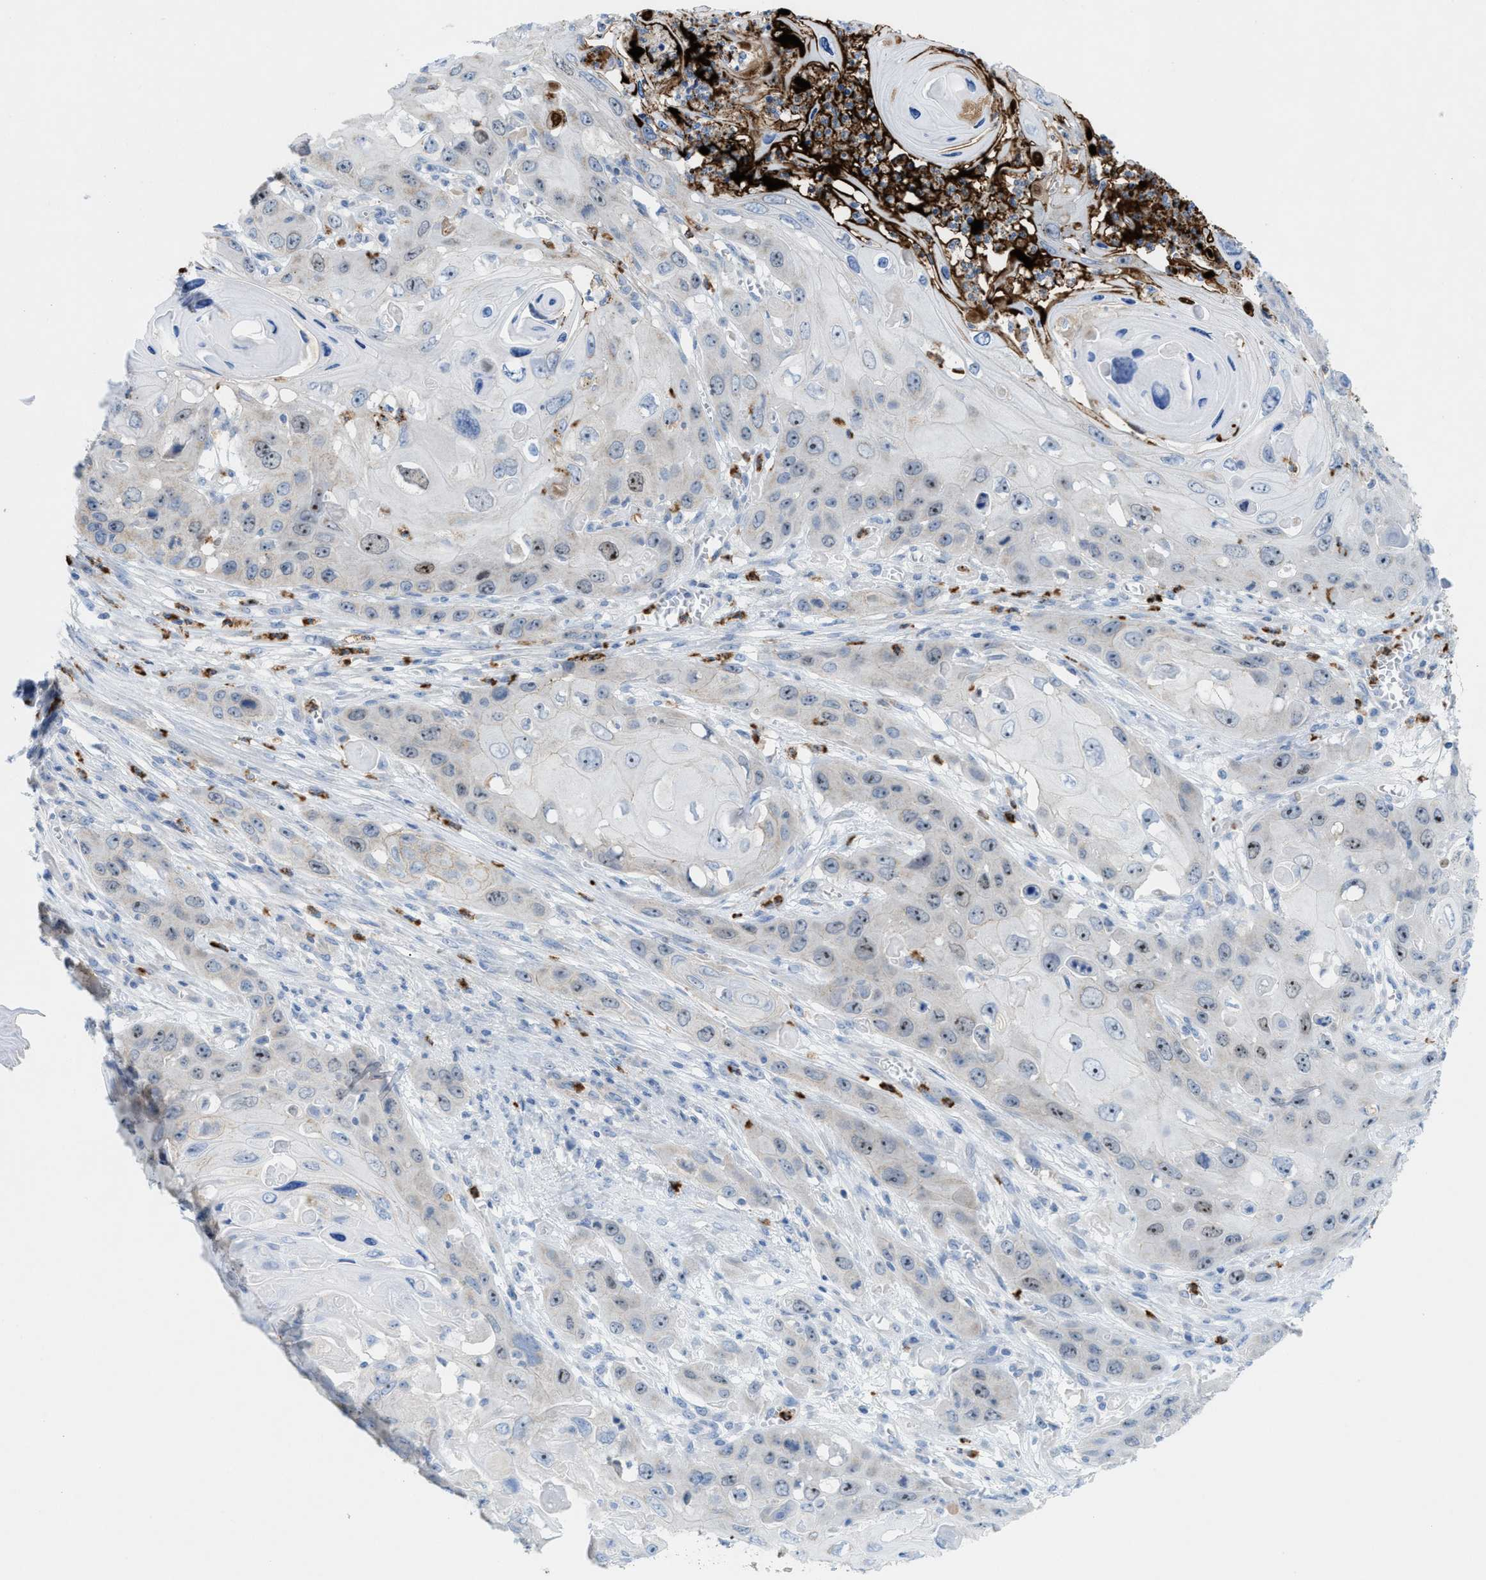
{"staining": {"intensity": "moderate", "quantity": "25%-75%", "location": "nuclear"}, "tissue": "skin cancer", "cell_type": "Tumor cells", "image_type": "cancer", "snomed": [{"axis": "morphology", "description": "Squamous cell carcinoma, NOS"}, {"axis": "topography", "description": "Skin"}], "caption": "A photomicrograph of human skin squamous cell carcinoma stained for a protein shows moderate nuclear brown staining in tumor cells.", "gene": "CMTM1", "patient": {"sex": "male", "age": 55}}